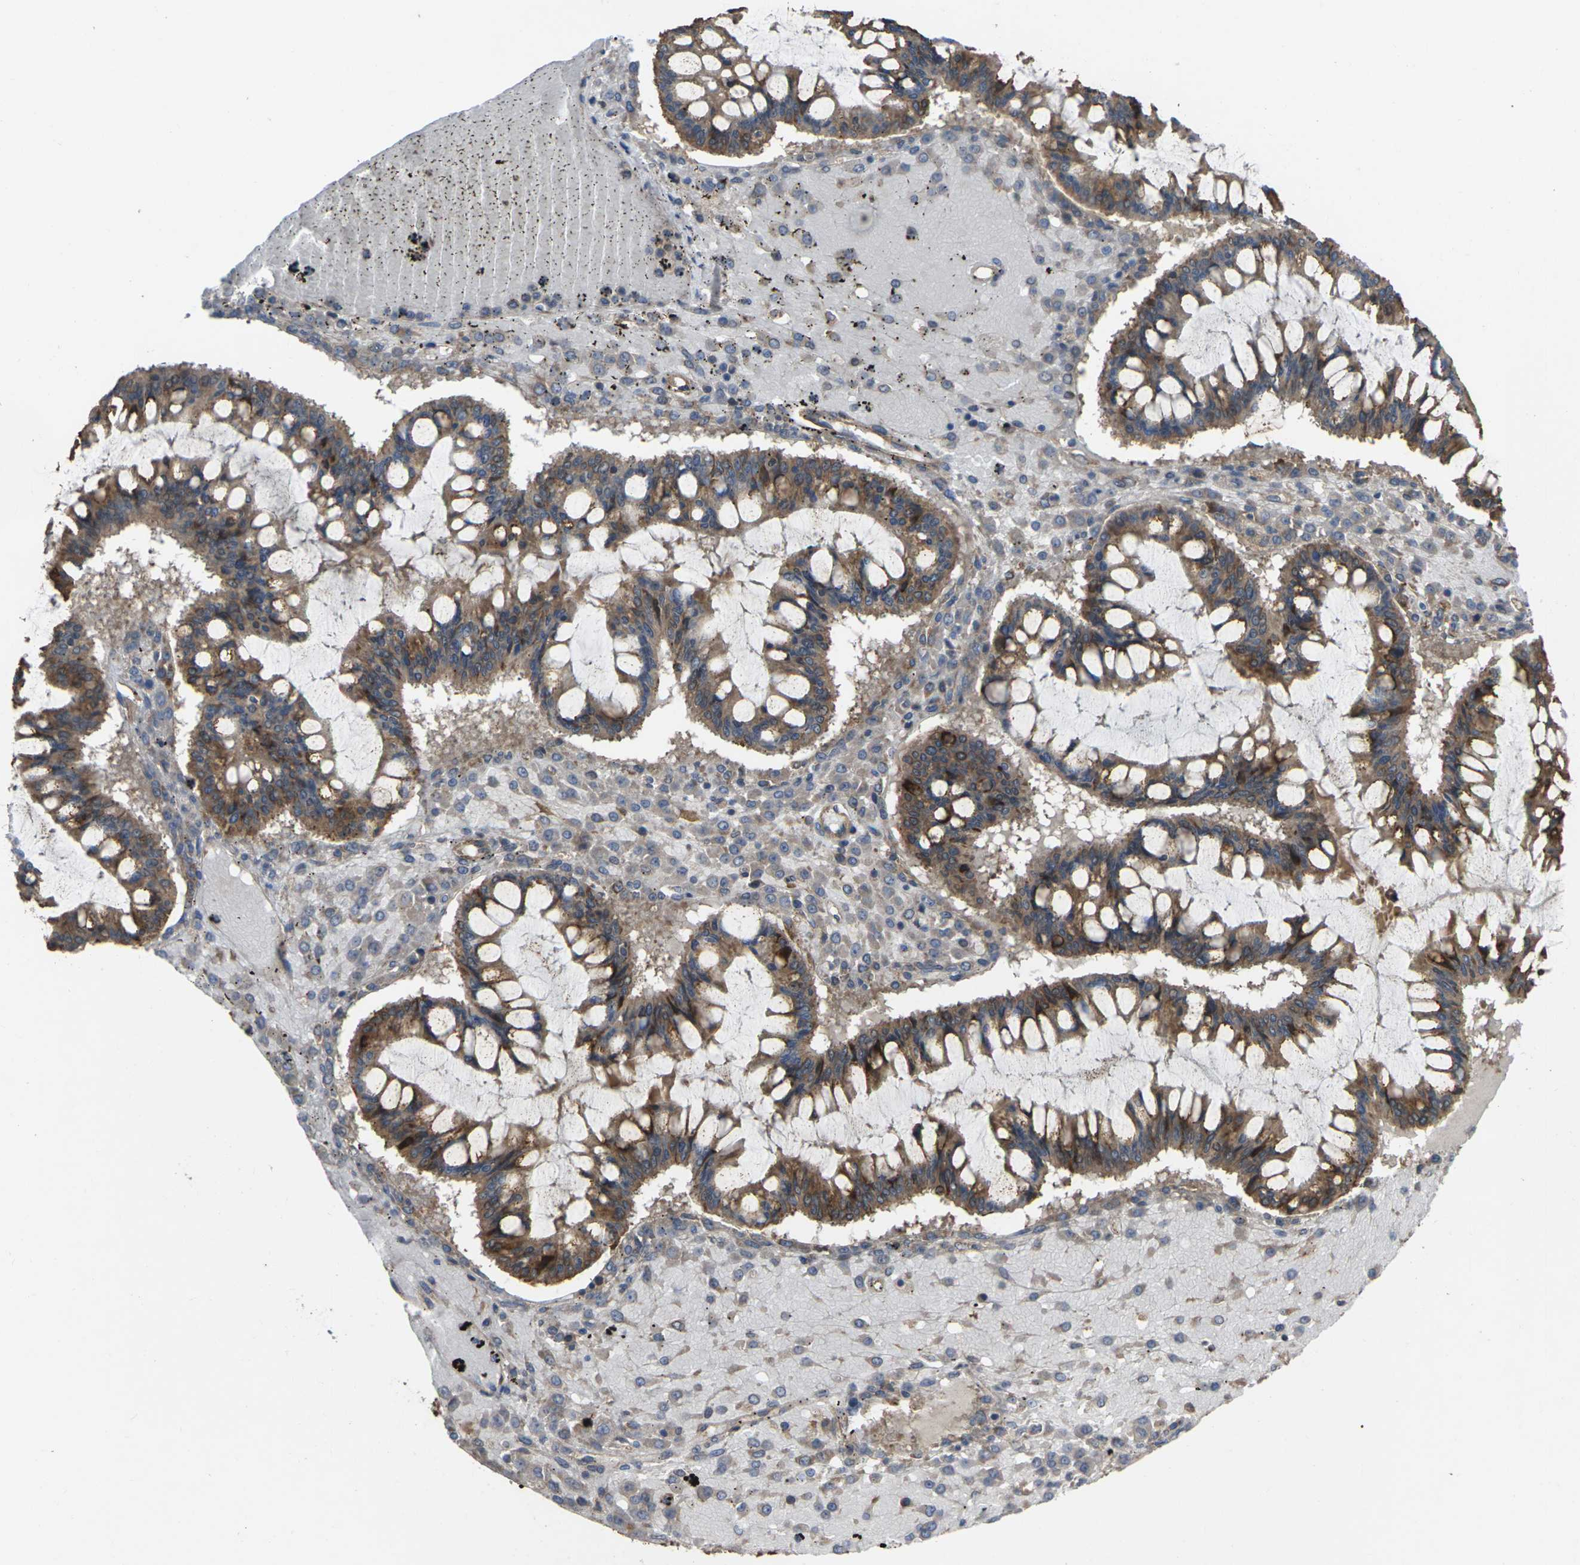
{"staining": {"intensity": "moderate", "quantity": ">75%", "location": "cytoplasmic/membranous"}, "tissue": "ovarian cancer", "cell_type": "Tumor cells", "image_type": "cancer", "snomed": [{"axis": "morphology", "description": "Cystadenocarcinoma, mucinous, NOS"}, {"axis": "topography", "description": "Ovary"}], "caption": "High-power microscopy captured an immunohistochemistry histopathology image of mucinous cystadenocarcinoma (ovarian), revealing moderate cytoplasmic/membranous expression in about >75% of tumor cells.", "gene": "TIAM1", "patient": {"sex": "female", "age": 73}}